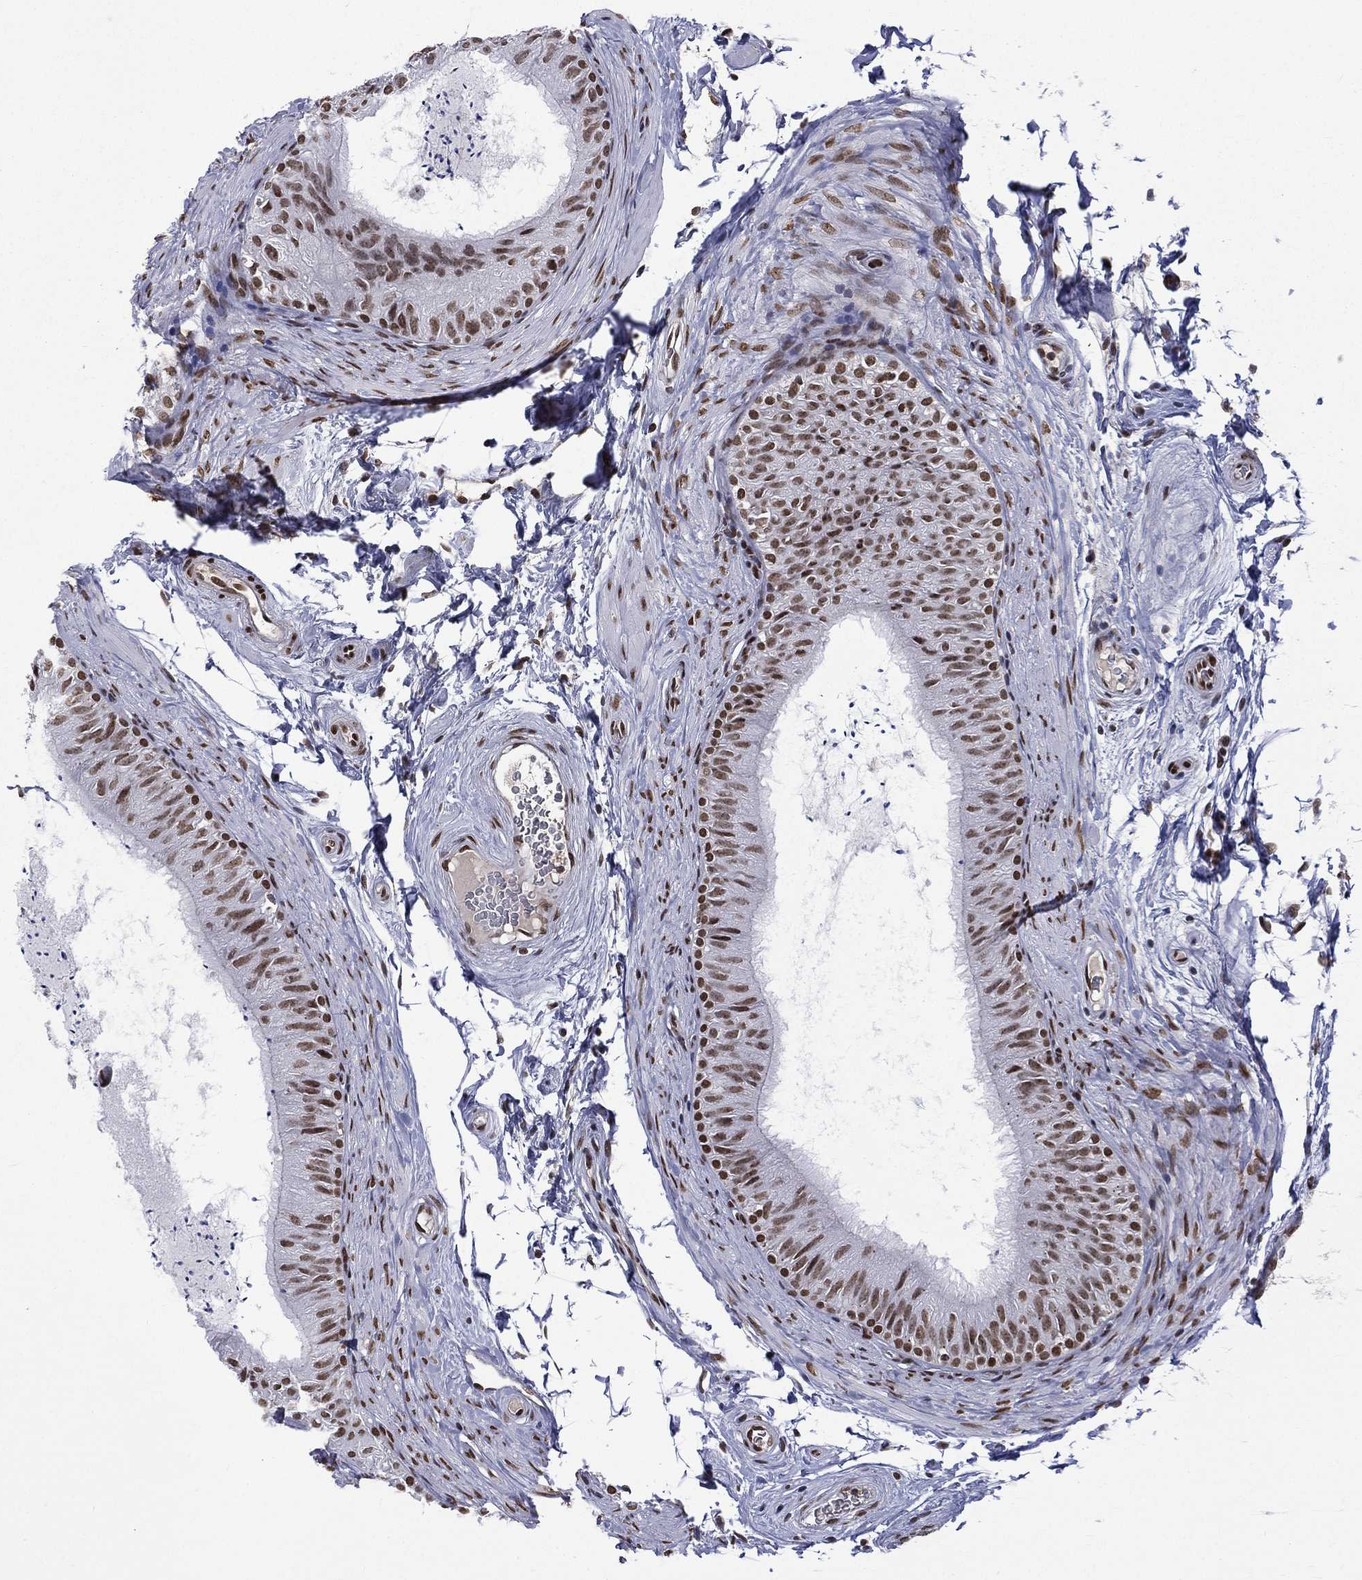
{"staining": {"intensity": "strong", "quantity": ">75%", "location": "nuclear"}, "tissue": "epididymis", "cell_type": "Glandular cells", "image_type": "normal", "snomed": [{"axis": "morphology", "description": "Normal tissue, NOS"}, {"axis": "topography", "description": "Epididymis"}], "caption": "Immunohistochemistry (IHC) of normal human epididymis reveals high levels of strong nuclear expression in approximately >75% of glandular cells.", "gene": "C5orf24", "patient": {"sex": "male", "age": 34}}